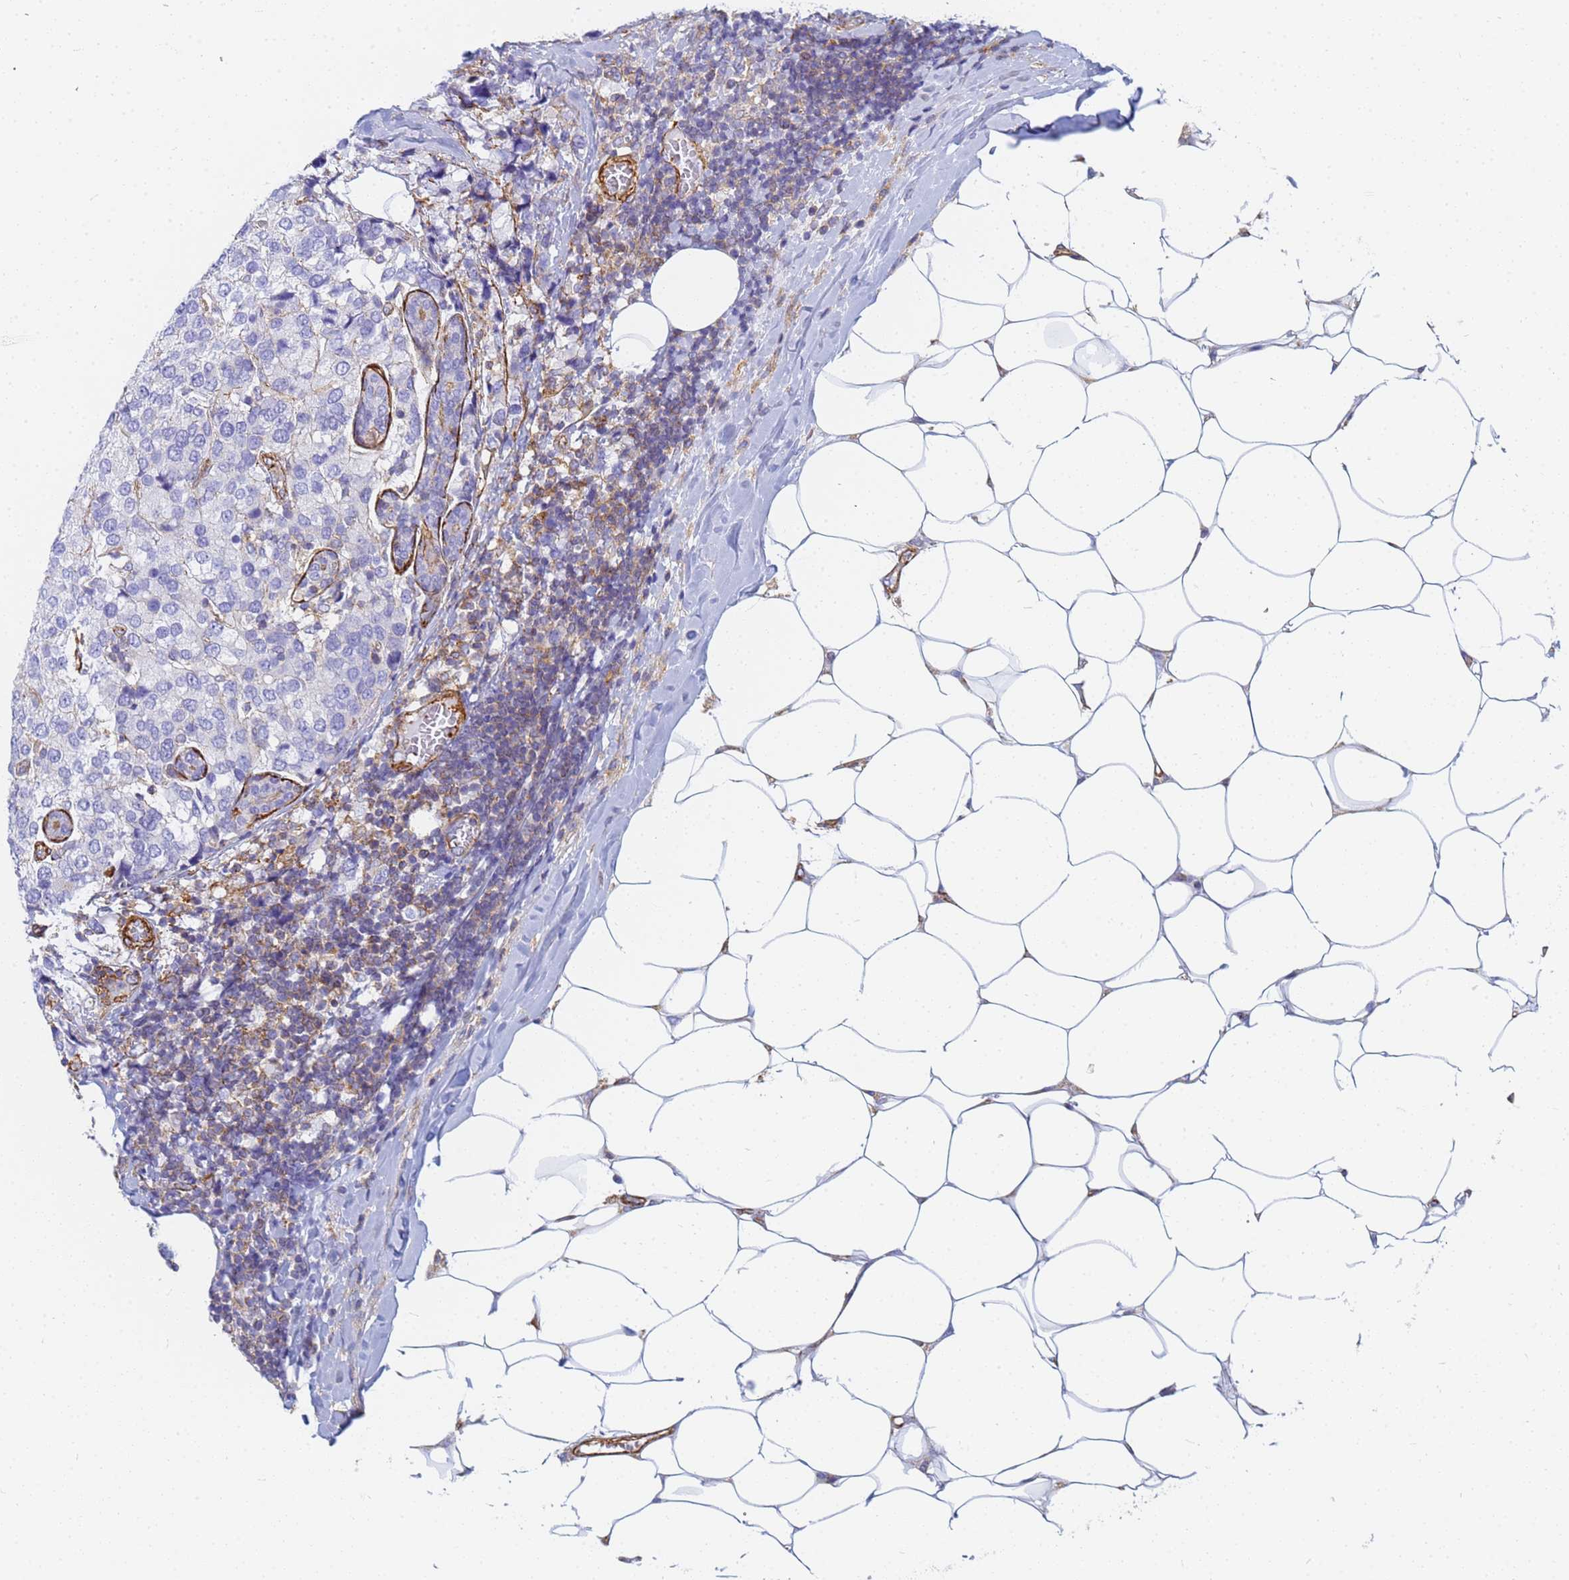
{"staining": {"intensity": "negative", "quantity": "none", "location": "none"}, "tissue": "breast cancer", "cell_type": "Tumor cells", "image_type": "cancer", "snomed": [{"axis": "morphology", "description": "Lobular carcinoma"}, {"axis": "topography", "description": "Breast"}], "caption": "Micrograph shows no significant protein expression in tumor cells of breast cancer. (Brightfield microscopy of DAB immunohistochemistry at high magnification).", "gene": "TPM1", "patient": {"sex": "female", "age": 59}}